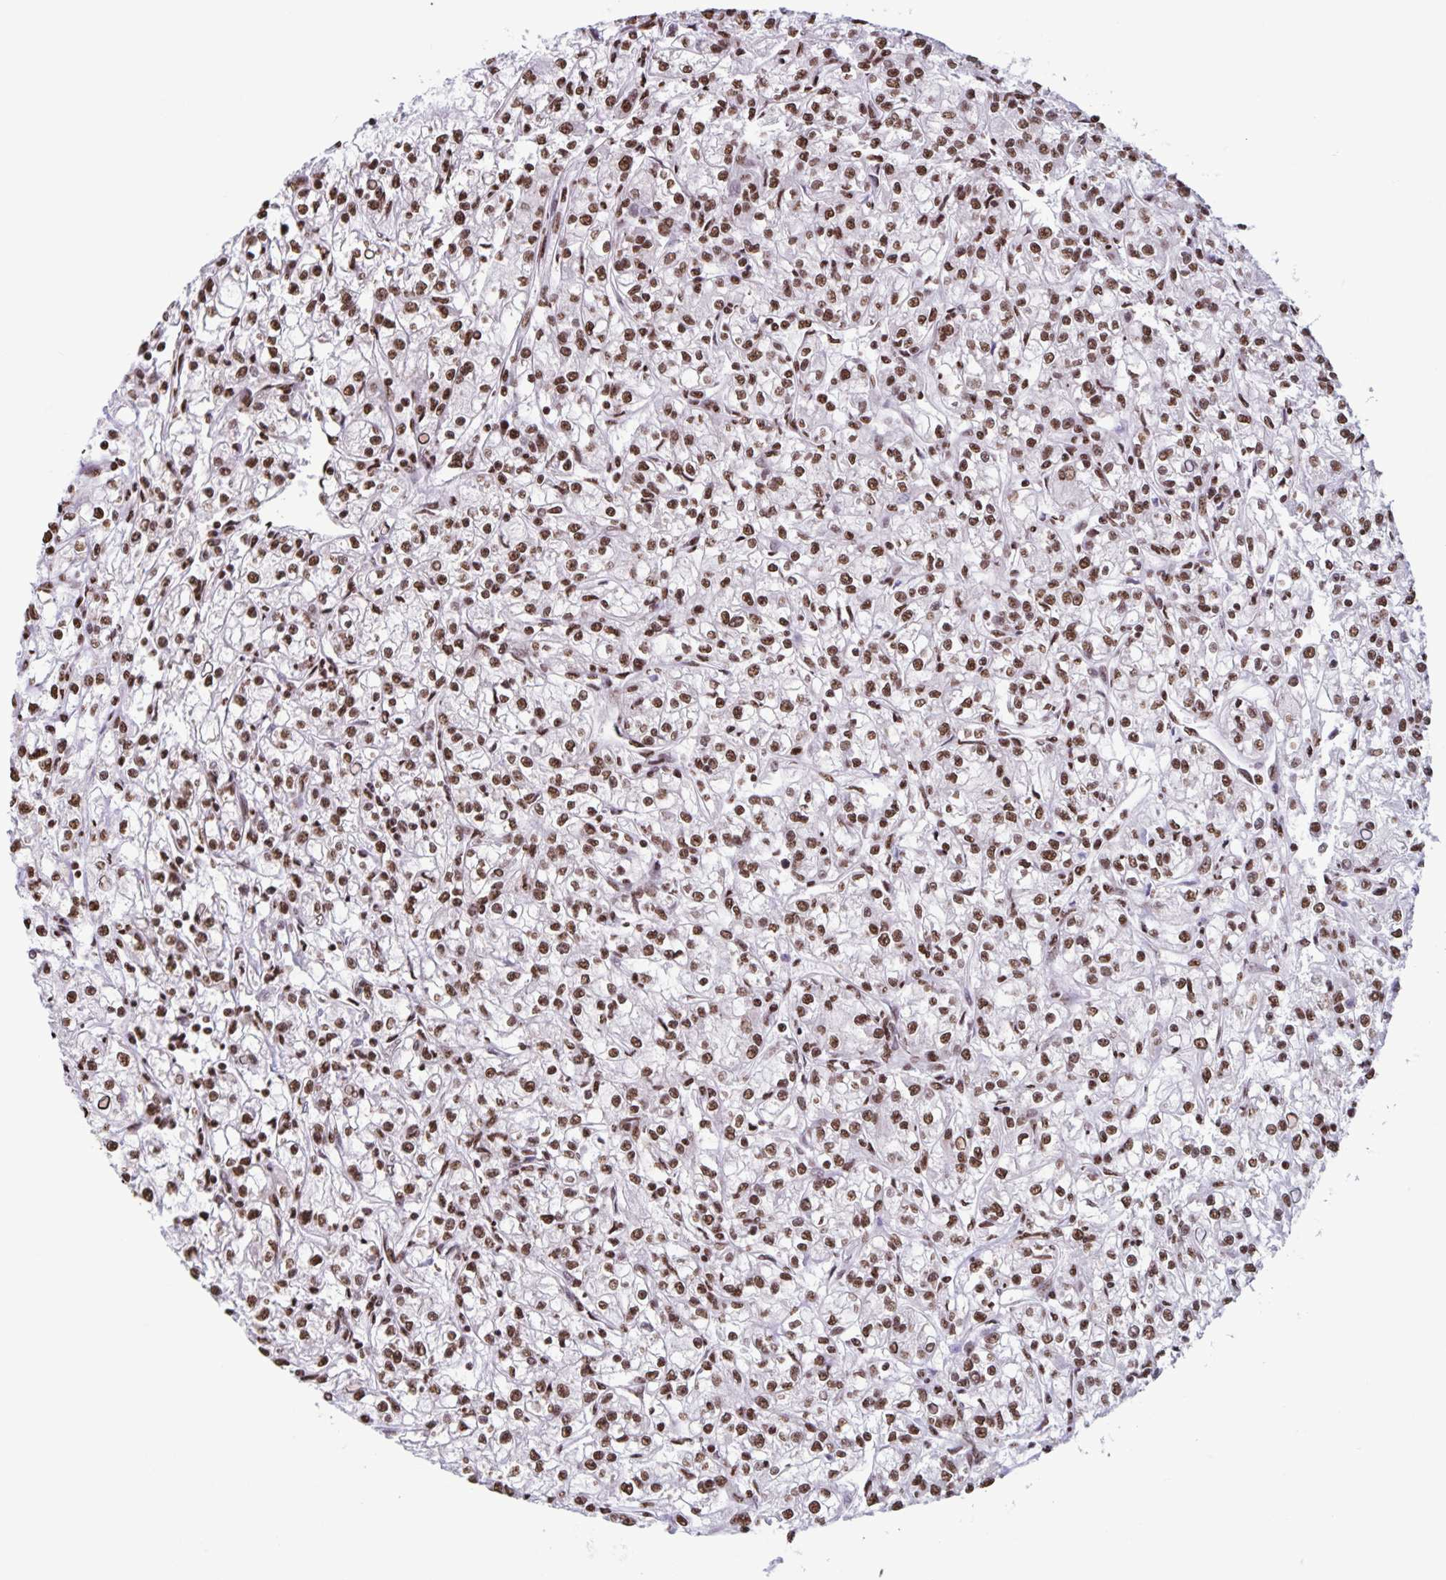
{"staining": {"intensity": "moderate", "quantity": ">75%", "location": "nuclear"}, "tissue": "renal cancer", "cell_type": "Tumor cells", "image_type": "cancer", "snomed": [{"axis": "morphology", "description": "Adenocarcinoma, NOS"}, {"axis": "topography", "description": "Kidney"}], "caption": "Human renal adenocarcinoma stained with a protein marker reveals moderate staining in tumor cells.", "gene": "DUT", "patient": {"sex": "female", "age": 59}}